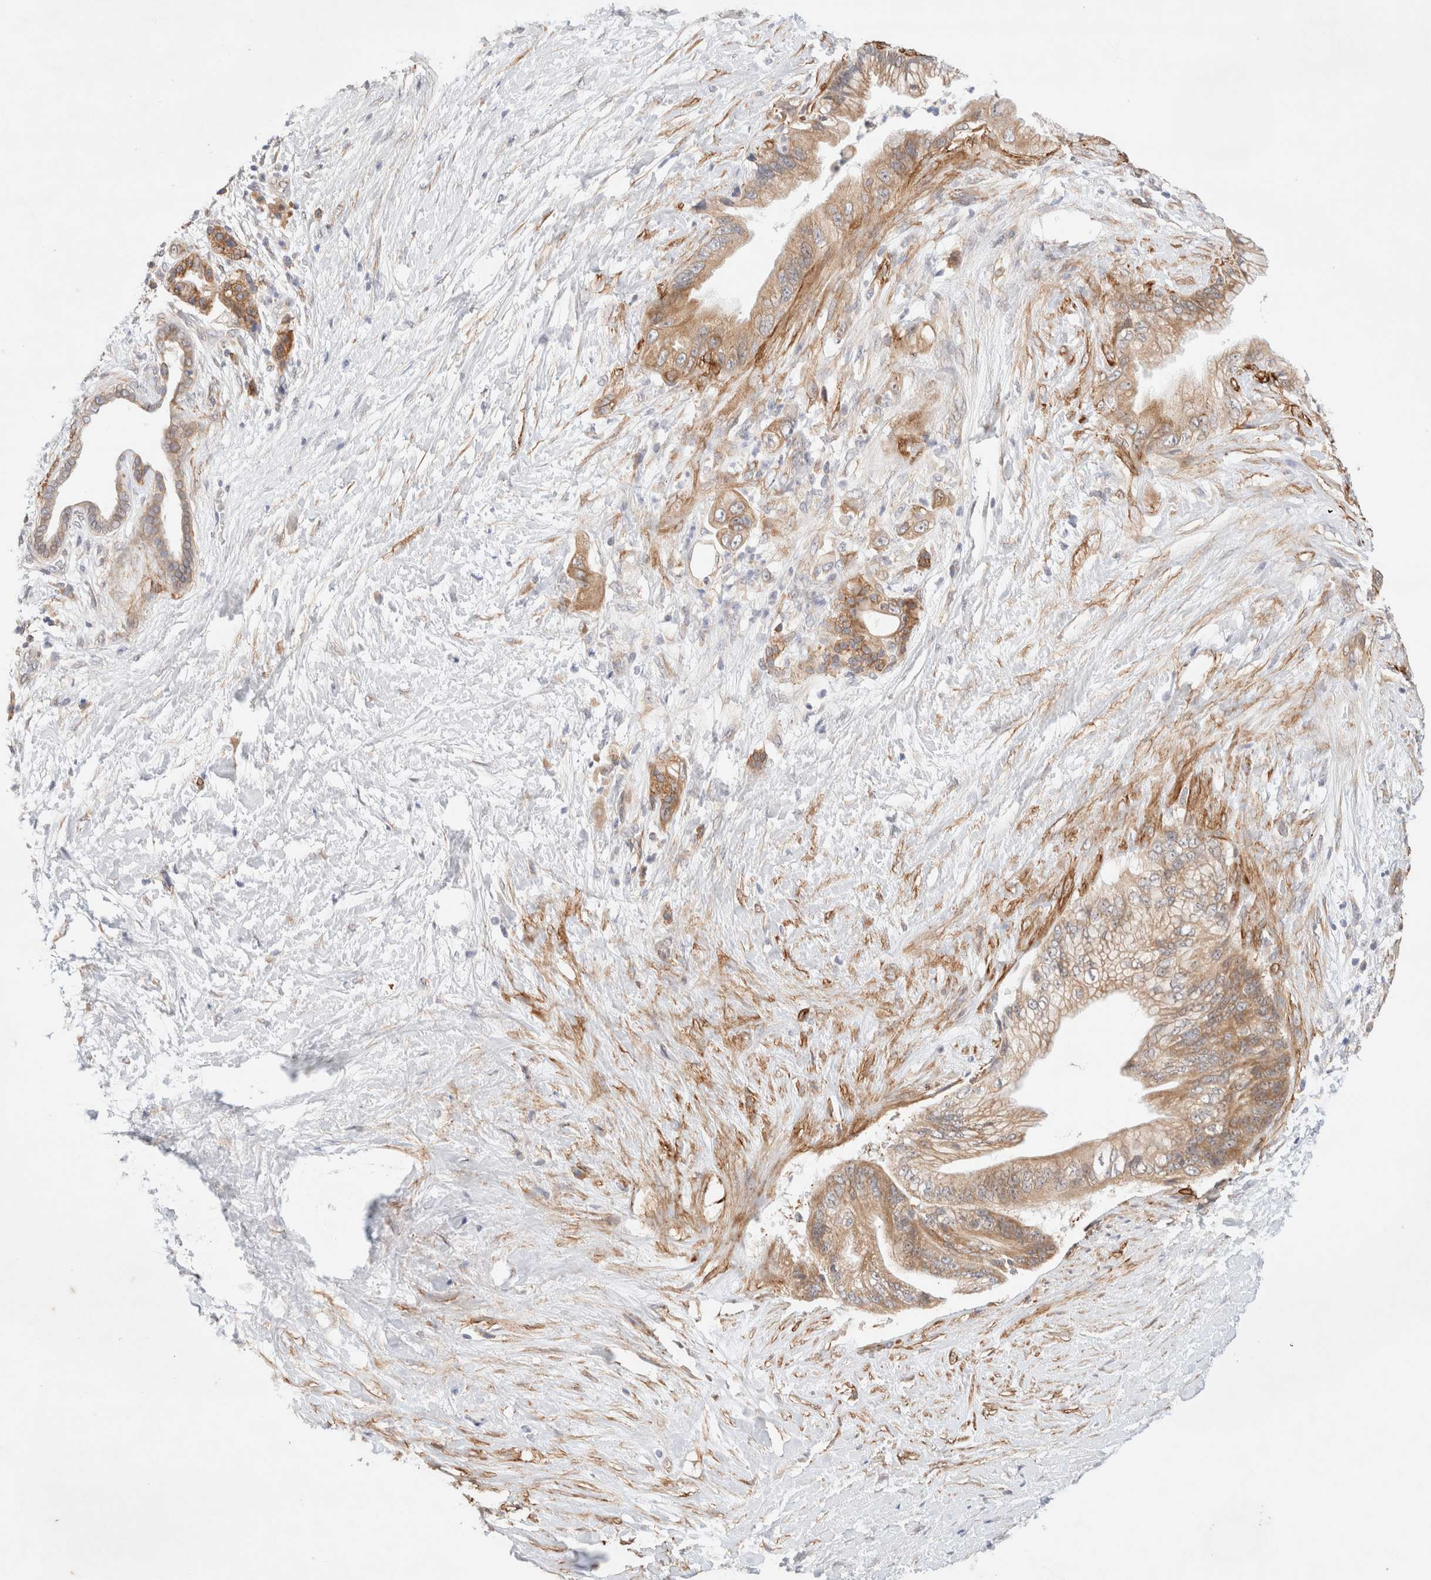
{"staining": {"intensity": "moderate", "quantity": ">75%", "location": "cytoplasmic/membranous"}, "tissue": "pancreatic cancer", "cell_type": "Tumor cells", "image_type": "cancer", "snomed": [{"axis": "morphology", "description": "Adenocarcinoma, NOS"}, {"axis": "topography", "description": "Pancreas"}], "caption": "Brown immunohistochemical staining in human pancreatic cancer (adenocarcinoma) displays moderate cytoplasmic/membranous positivity in approximately >75% of tumor cells. (IHC, brightfield microscopy, high magnification).", "gene": "RRP15", "patient": {"sex": "male", "age": 59}}